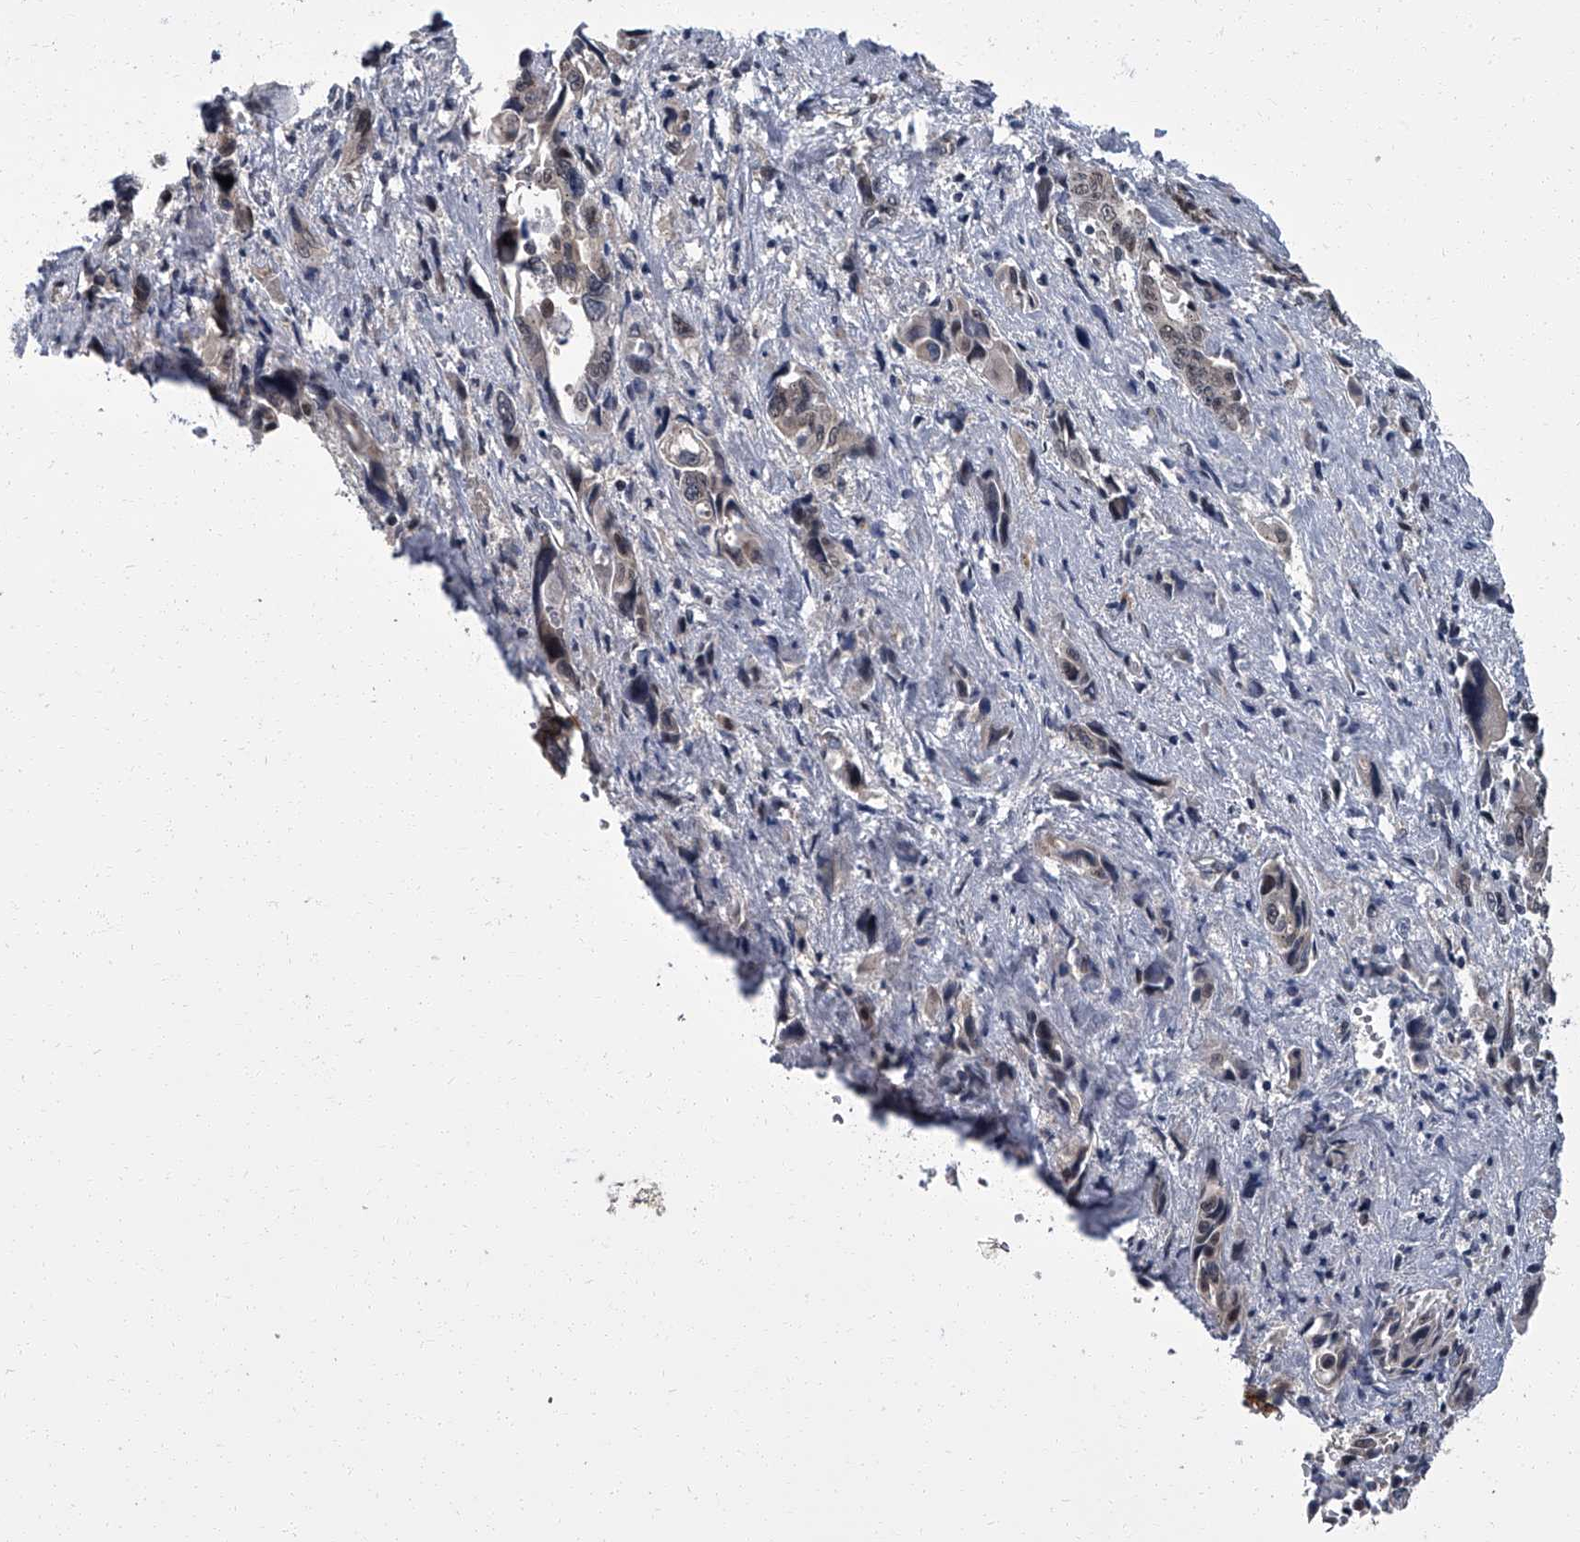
{"staining": {"intensity": "weak", "quantity": "<25%", "location": "nuclear"}, "tissue": "pancreatic cancer", "cell_type": "Tumor cells", "image_type": "cancer", "snomed": [{"axis": "morphology", "description": "Adenocarcinoma, NOS"}, {"axis": "topography", "description": "Pancreas"}], "caption": "Adenocarcinoma (pancreatic) was stained to show a protein in brown. There is no significant expression in tumor cells. (Stains: DAB (3,3'-diaminobenzidine) IHC with hematoxylin counter stain, Microscopy: brightfield microscopy at high magnification).", "gene": "ZNF274", "patient": {"sex": "male", "age": 46}}